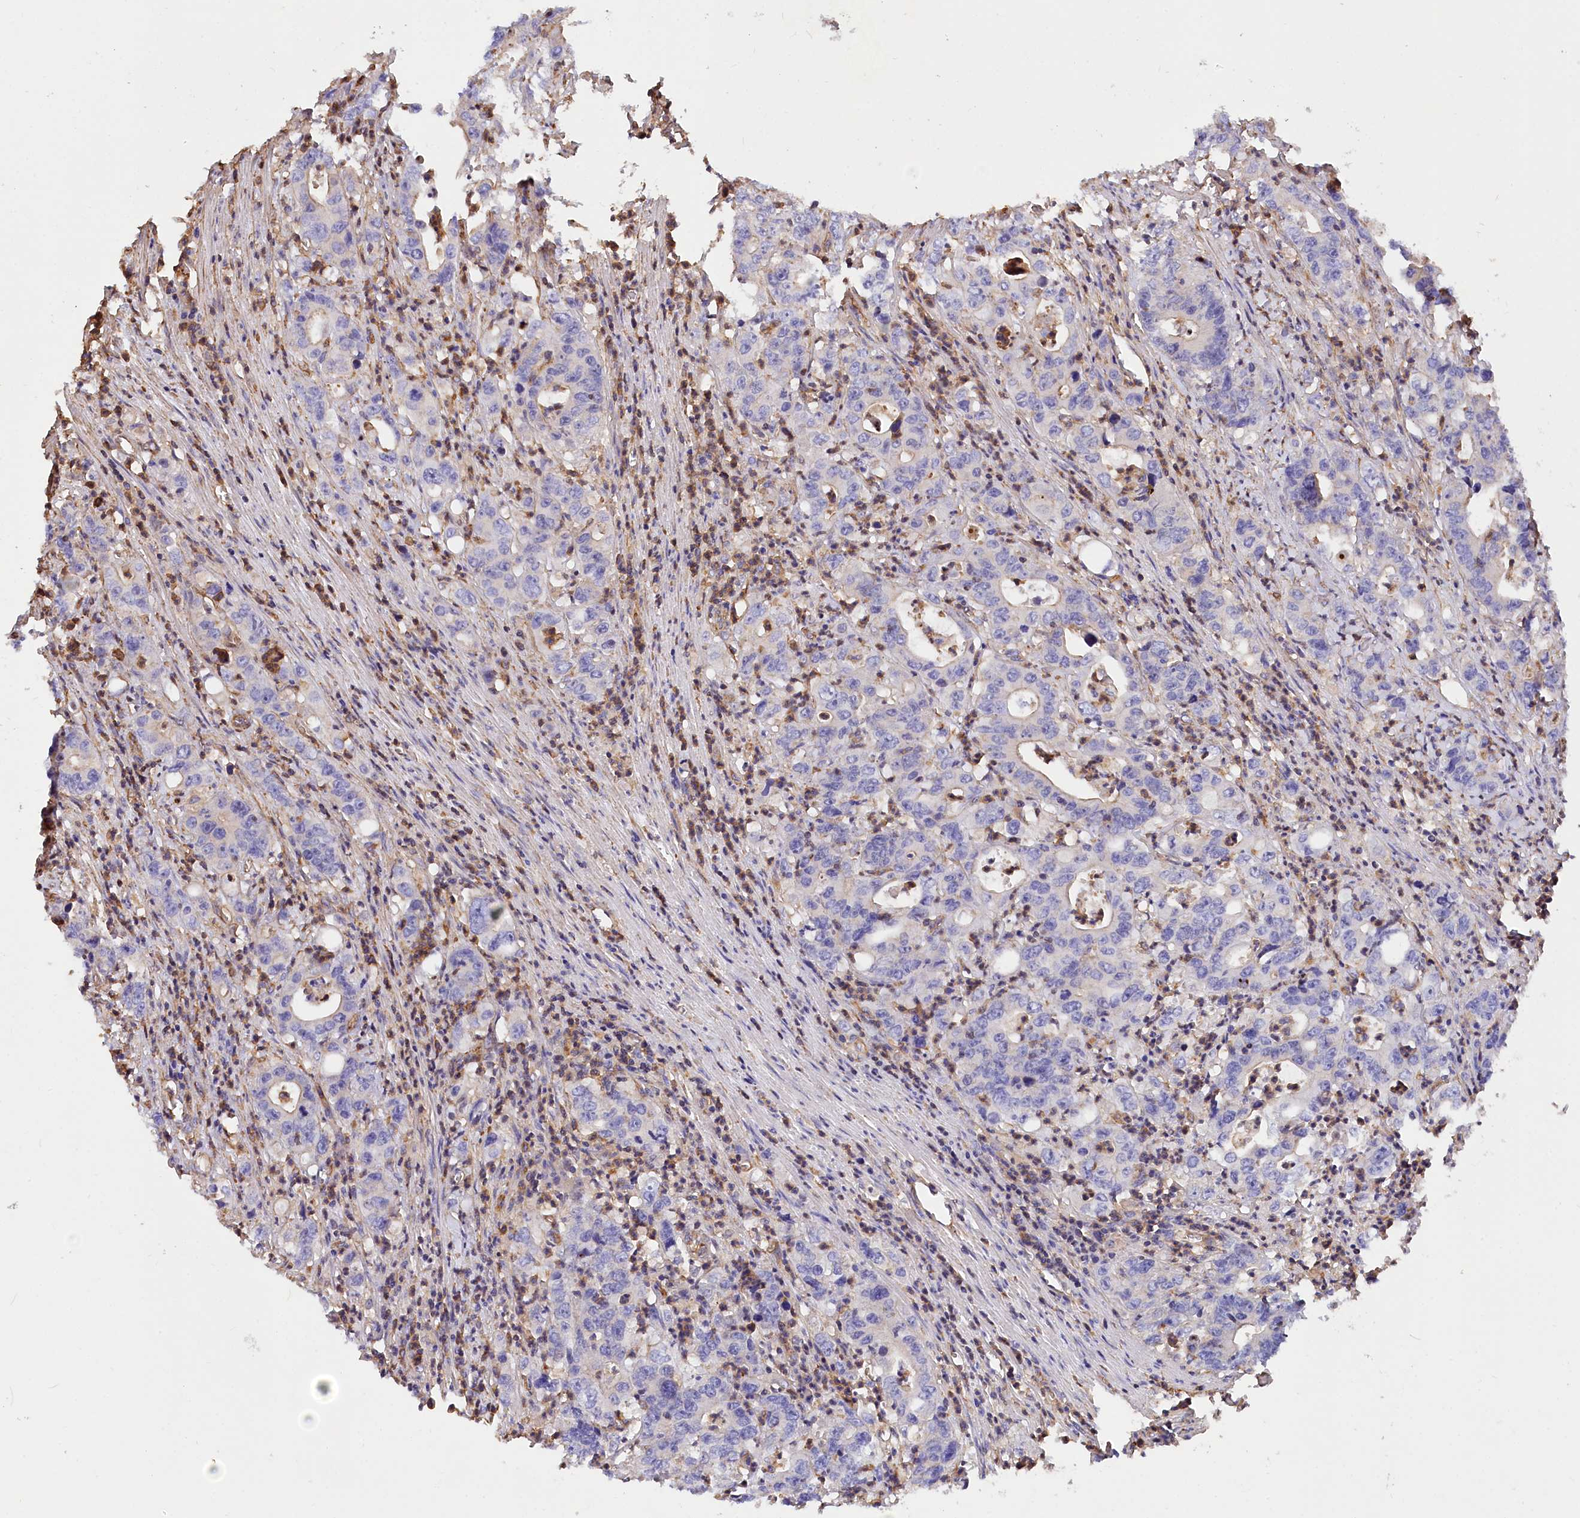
{"staining": {"intensity": "negative", "quantity": "none", "location": "none"}, "tissue": "colorectal cancer", "cell_type": "Tumor cells", "image_type": "cancer", "snomed": [{"axis": "morphology", "description": "Adenocarcinoma, NOS"}, {"axis": "topography", "description": "Colon"}], "caption": "The photomicrograph demonstrates no significant staining in tumor cells of colorectal cancer (adenocarcinoma).", "gene": "WDR36", "patient": {"sex": "female", "age": 75}}